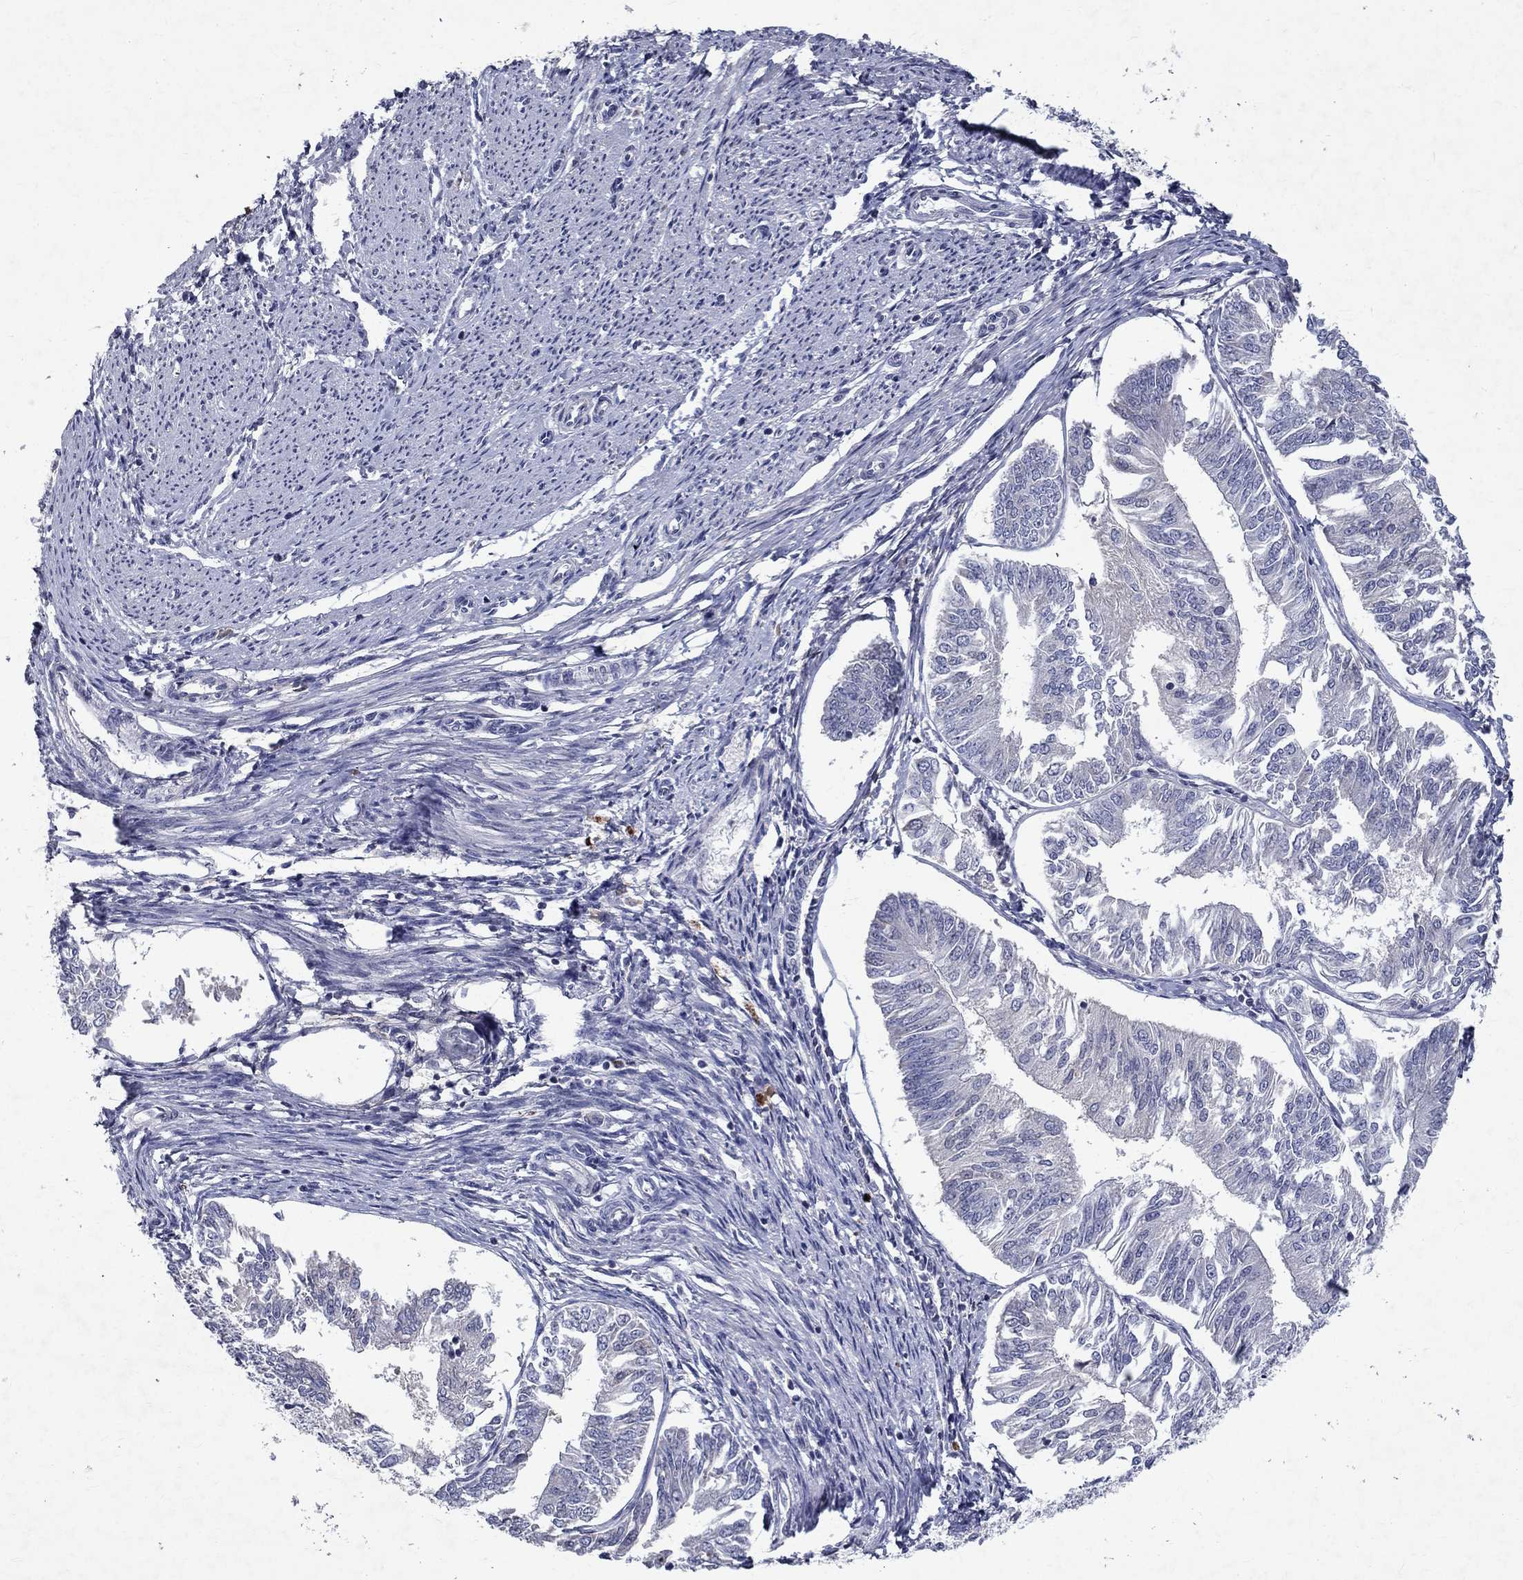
{"staining": {"intensity": "negative", "quantity": "none", "location": "none"}, "tissue": "endometrial cancer", "cell_type": "Tumor cells", "image_type": "cancer", "snomed": [{"axis": "morphology", "description": "Adenocarcinoma, NOS"}, {"axis": "topography", "description": "Endometrium"}], "caption": "This is a histopathology image of IHC staining of endometrial adenocarcinoma, which shows no positivity in tumor cells. (Immunohistochemistry, brightfield microscopy, high magnification).", "gene": "SLC4A10", "patient": {"sex": "female", "age": 58}}